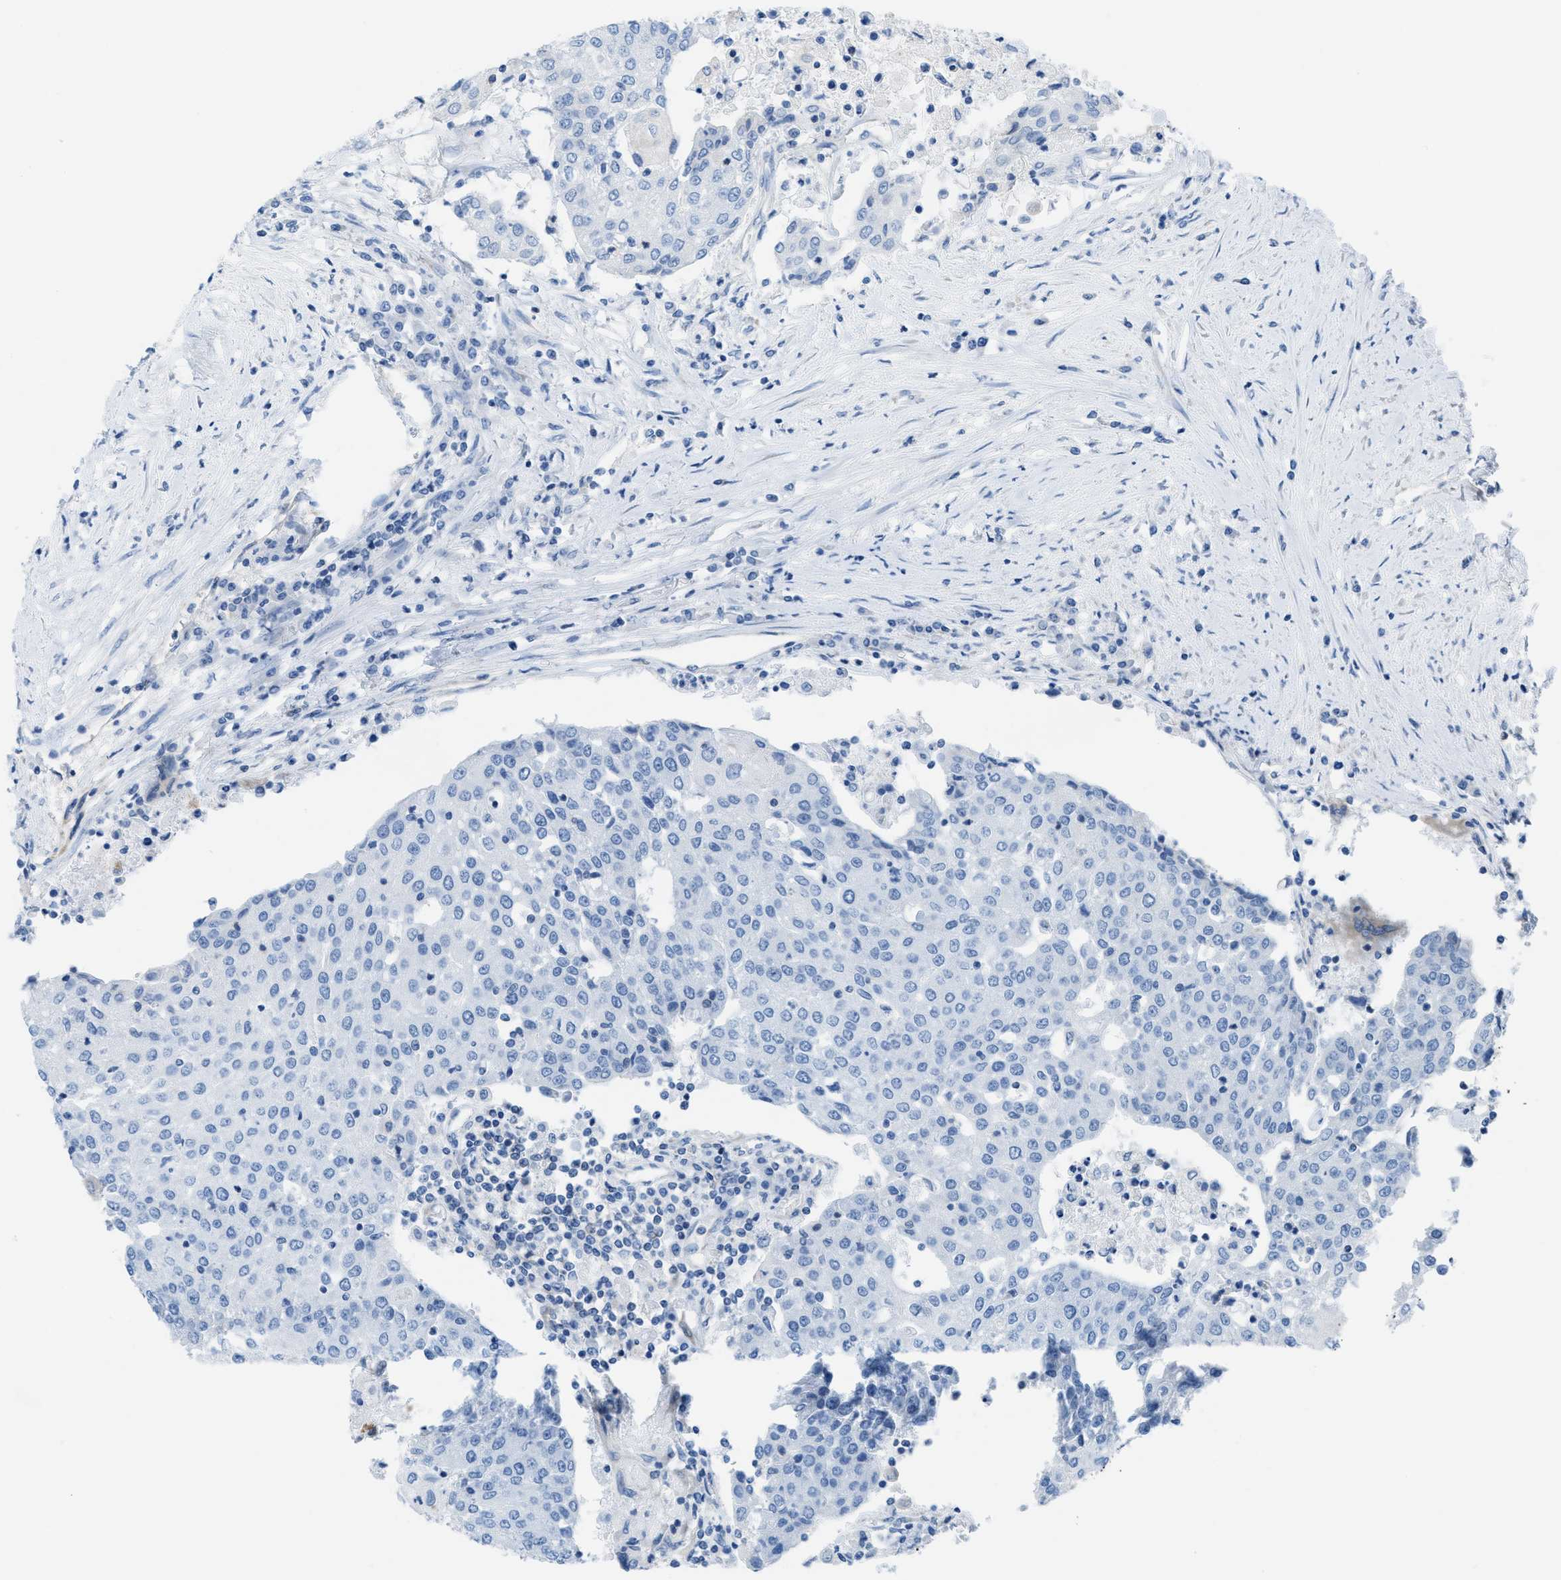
{"staining": {"intensity": "negative", "quantity": "none", "location": "none"}, "tissue": "urothelial cancer", "cell_type": "Tumor cells", "image_type": "cancer", "snomed": [{"axis": "morphology", "description": "Urothelial carcinoma, High grade"}, {"axis": "topography", "description": "Urinary bladder"}], "caption": "Tumor cells are negative for protein expression in human high-grade urothelial carcinoma.", "gene": "ASGR1", "patient": {"sex": "female", "age": 85}}